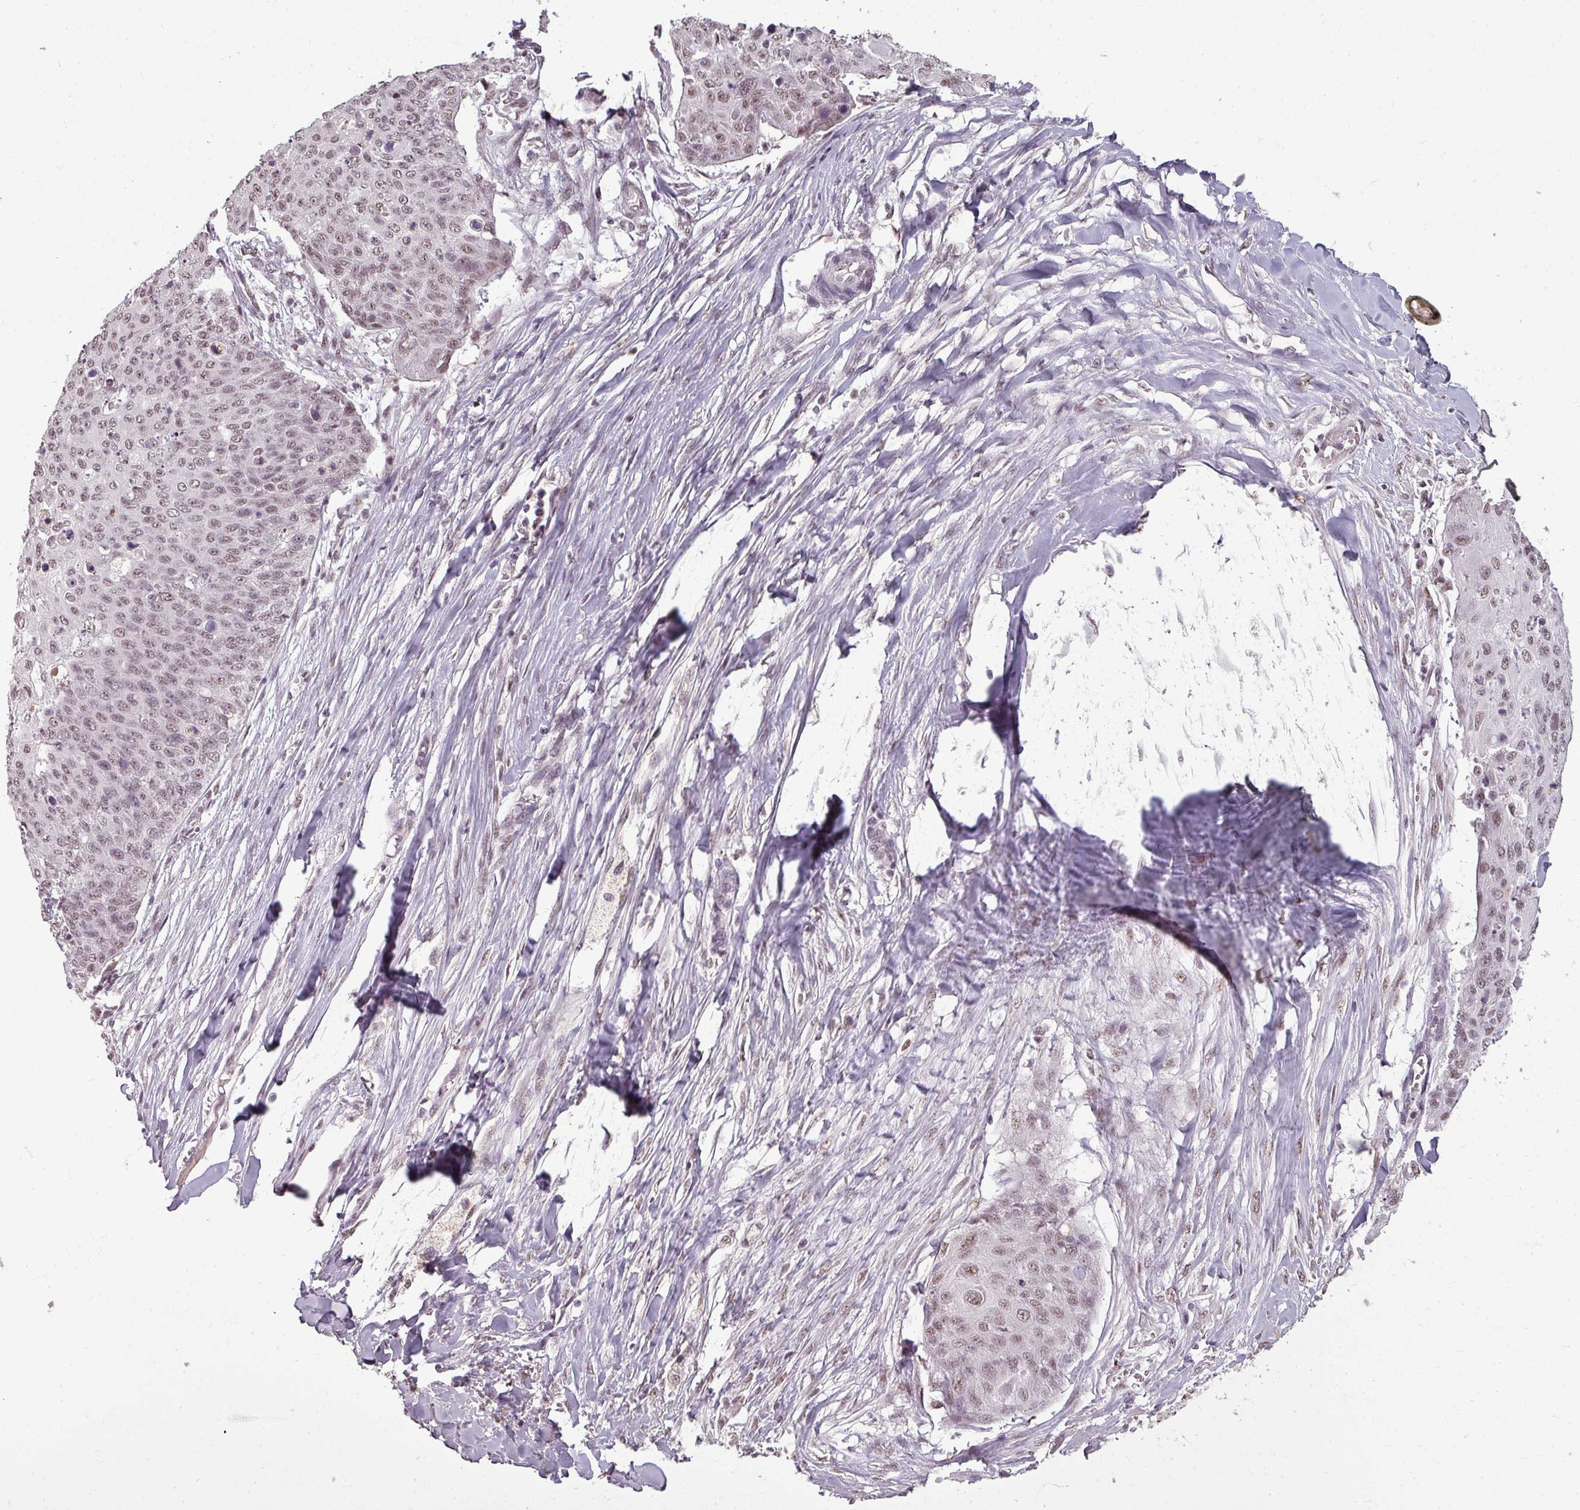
{"staining": {"intensity": "weak", "quantity": ">75%", "location": "nuclear"}, "tissue": "skin cancer", "cell_type": "Tumor cells", "image_type": "cancer", "snomed": [{"axis": "morphology", "description": "Squamous cell carcinoma, NOS"}, {"axis": "topography", "description": "Skin"}, {"axis": "topography", "description": "Vulva"}], "caption": "Immunohistochemistry micrograph of neoplastic tissue: skin cancer (squamous cell carcinoma) stained using immunohistochemistry demonstrates low levels of weak protein expression localized specifically in the nuclear of tumor cells, appearing as a nuclear brown color.", "gene": "BCAS3", "patient": {"sex": "female", "age": 85}}